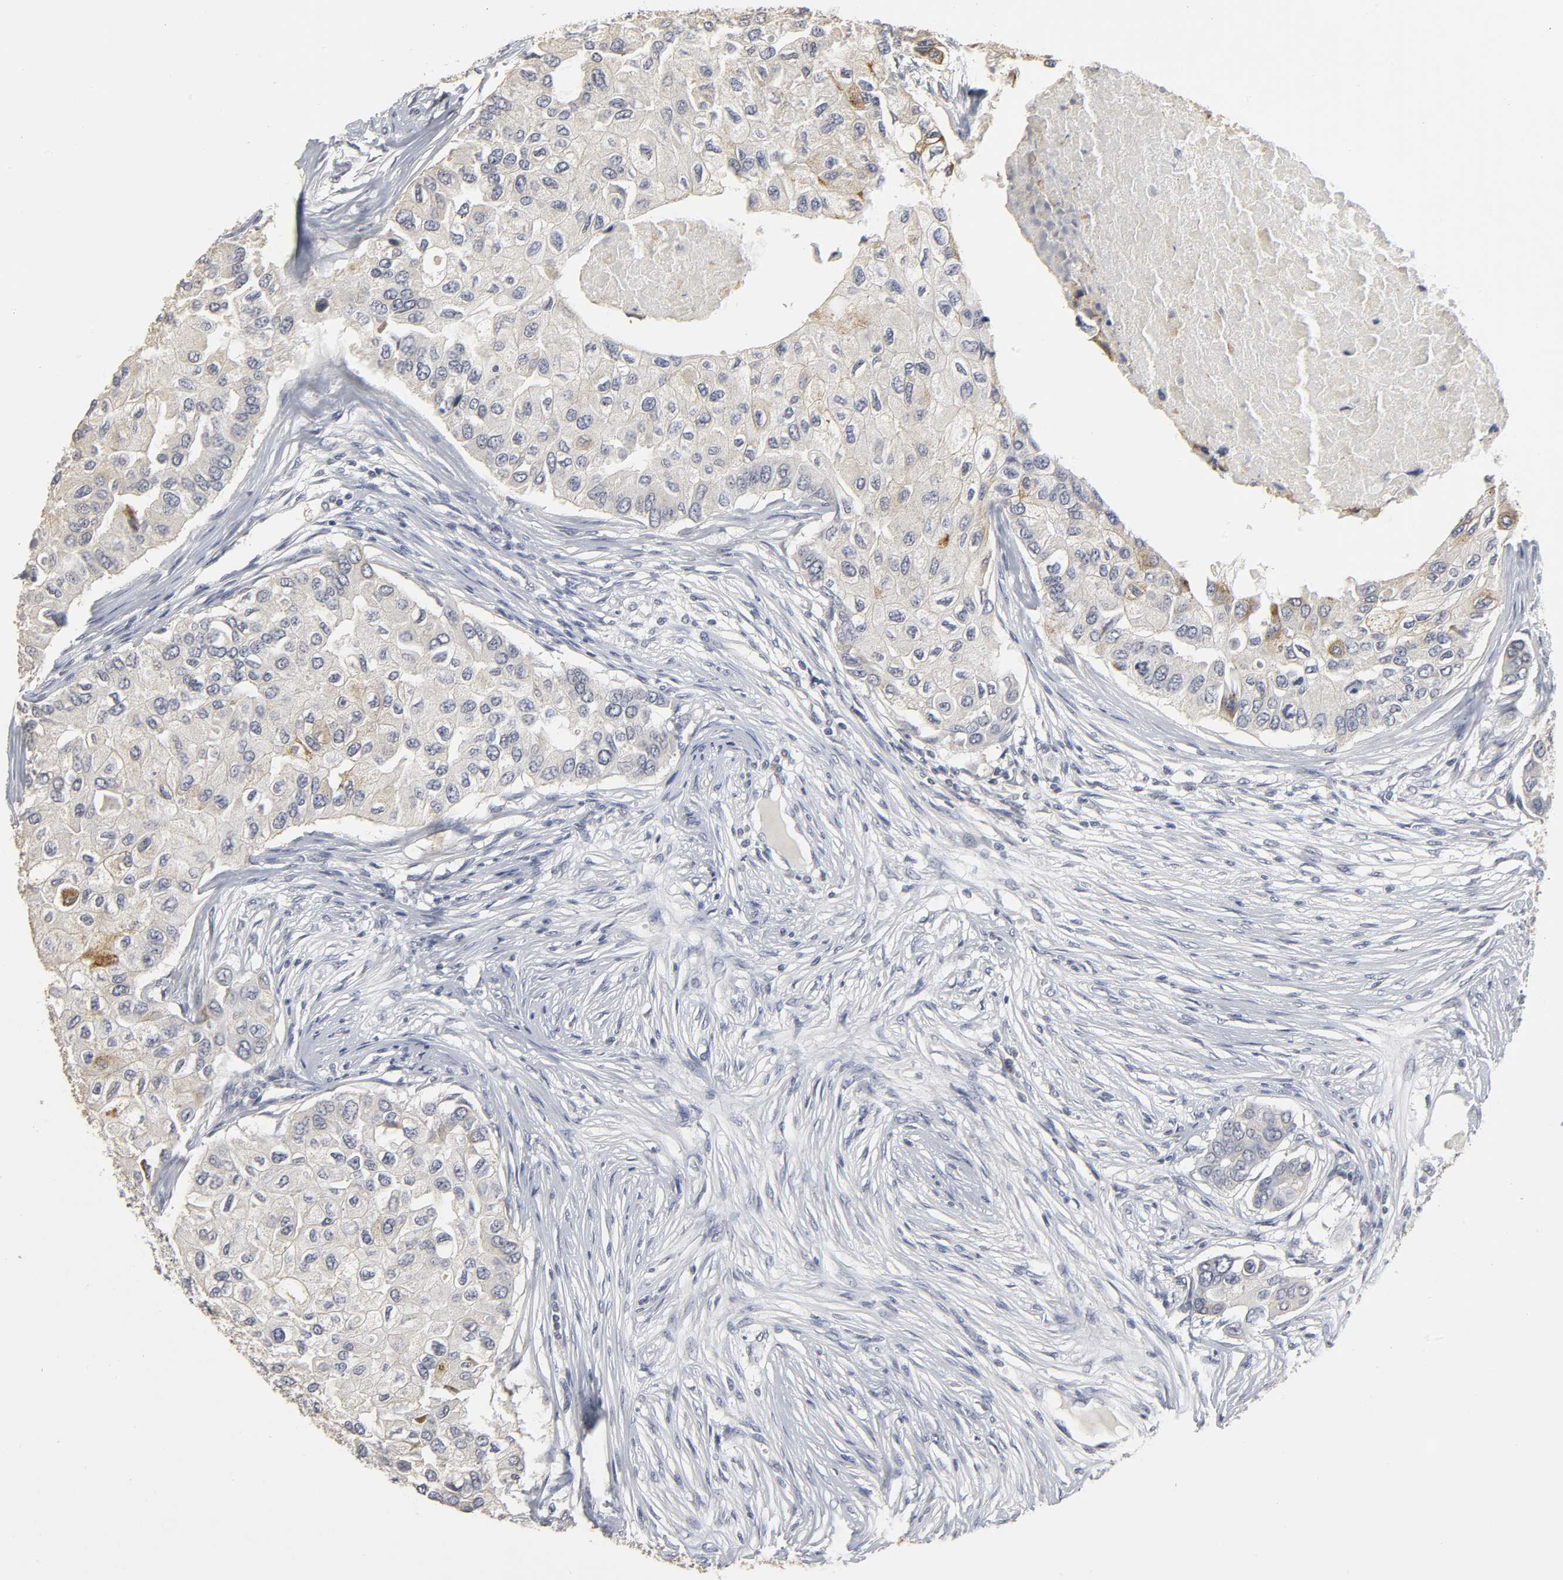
{"staining": {"intensity": "moderate", "quantity": "<25%", "location": "cytoplasmic/membranous"}, "tissue": "breast cancer", "cell_type": "Tumor cells", "image_type": "cancer", "snomed": [{"axis": "morphology", "description": "Normal tissue, NOS"}, {"axis": "morphology", "description": "Duct carcinoma"}, {"axis": "topography", "description": "Breast"}], "caption": "A high-resolution micrograph shows IHC staining of breast cancer (infiltrating ductal carcinoma), which demonstrates moderate cytoplasmic/membranous positivity in about <25% of tumor cells. Immunohistochemistry (ihc) stains the protein in brown and the nuclei are stained blue.", "gene": "TCAP", "patient": {"sex": "female", "age": 49}}